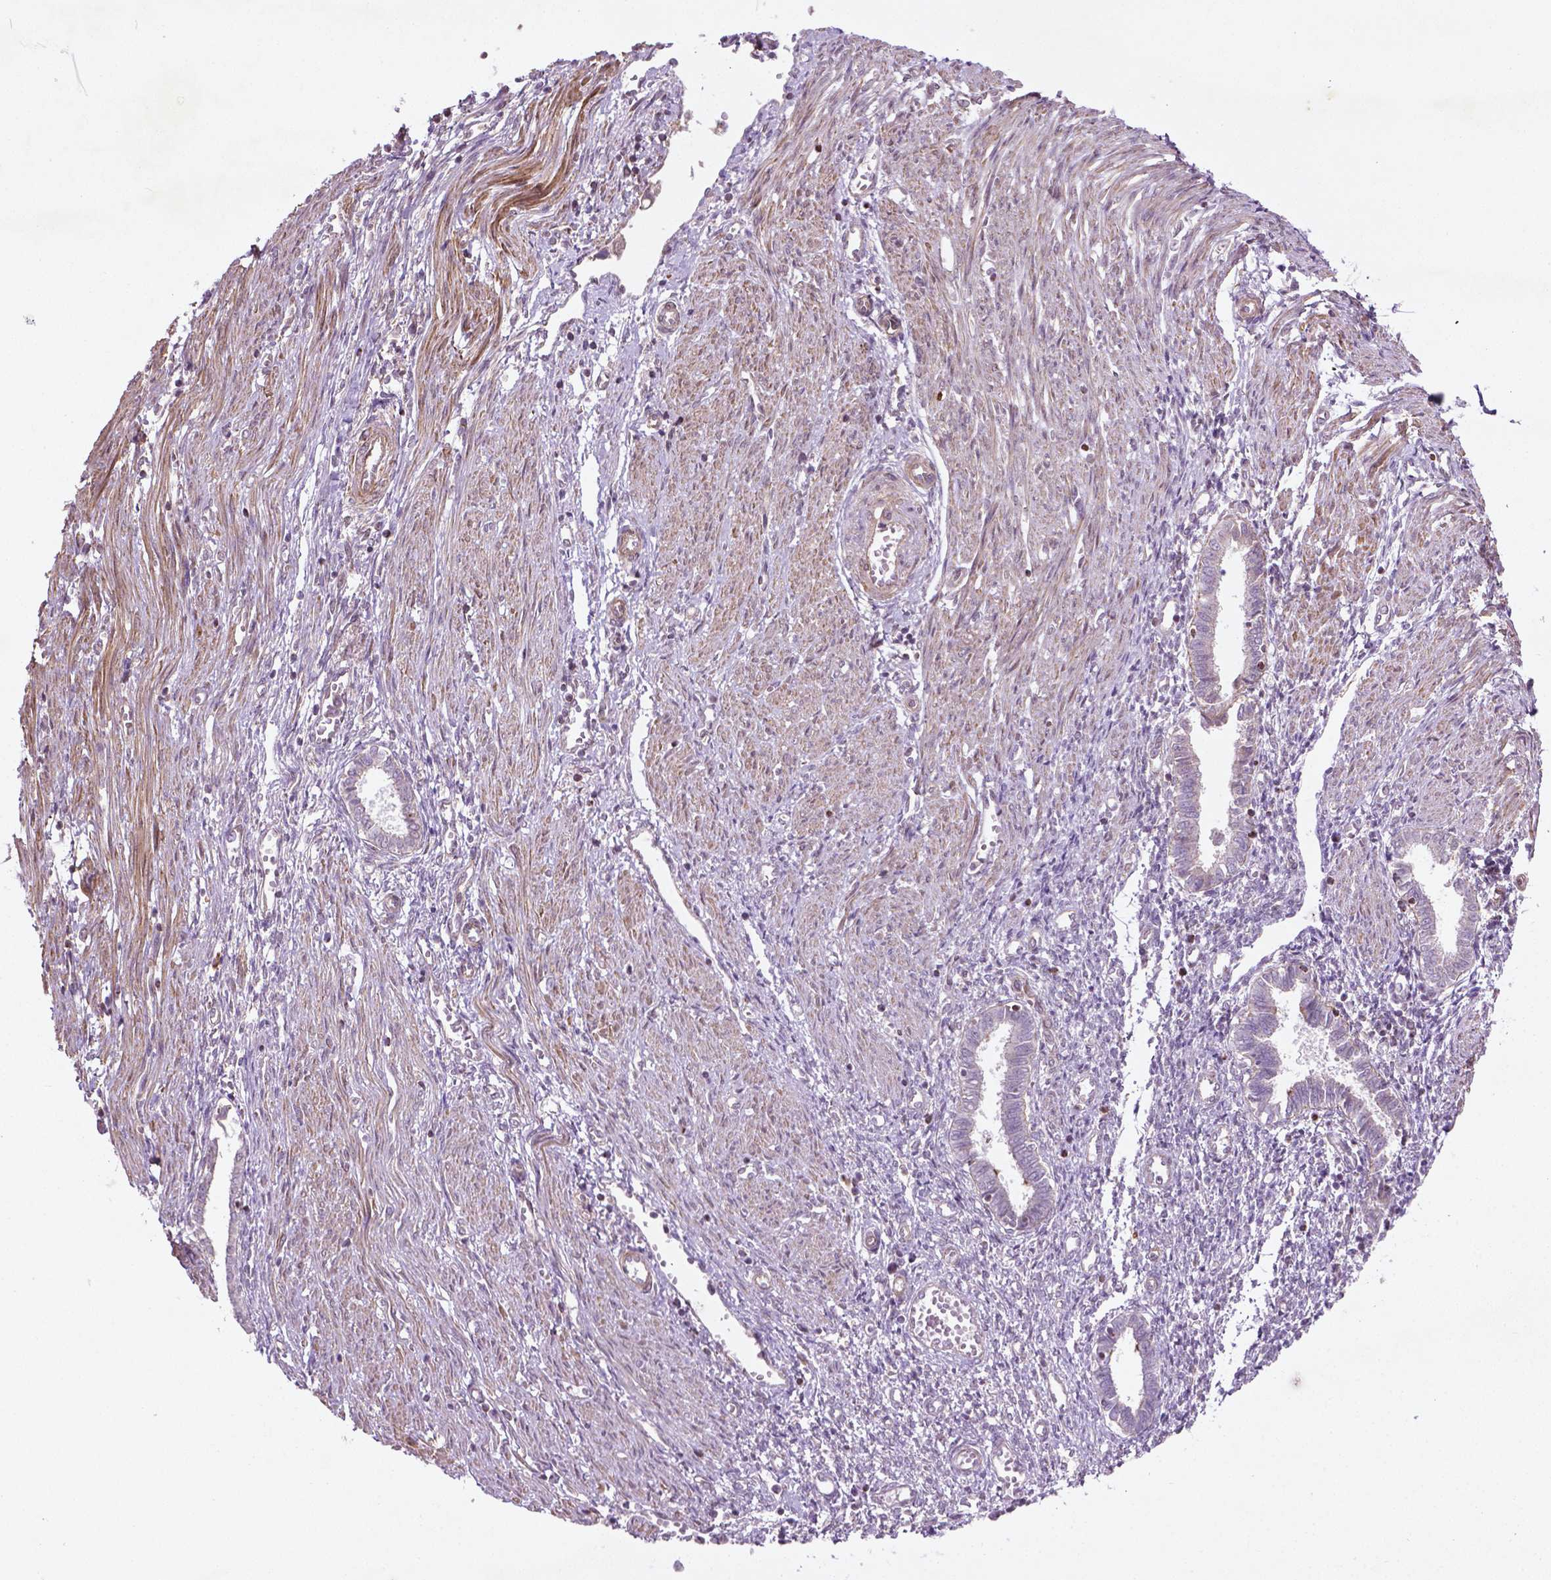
{"staining": {"intensity": "negative", "quantity": "none", "location": "none"}, "tissue": "endometrial cancer", "cell_type": "Tumor cells", "image_type": "cancer", "snomed": [{"axis": "morphology", "description": "Adenocarcinoma, NOS"}, {"axis": "topography", "description": "Endometrium"}], "caption": "Endometrial adenocarcinoma was stained to show a protein in brown. There is no significant positivity in tumor cells.", "gene": "TCHP", "patient": {"sex": "female", "age": 43}}